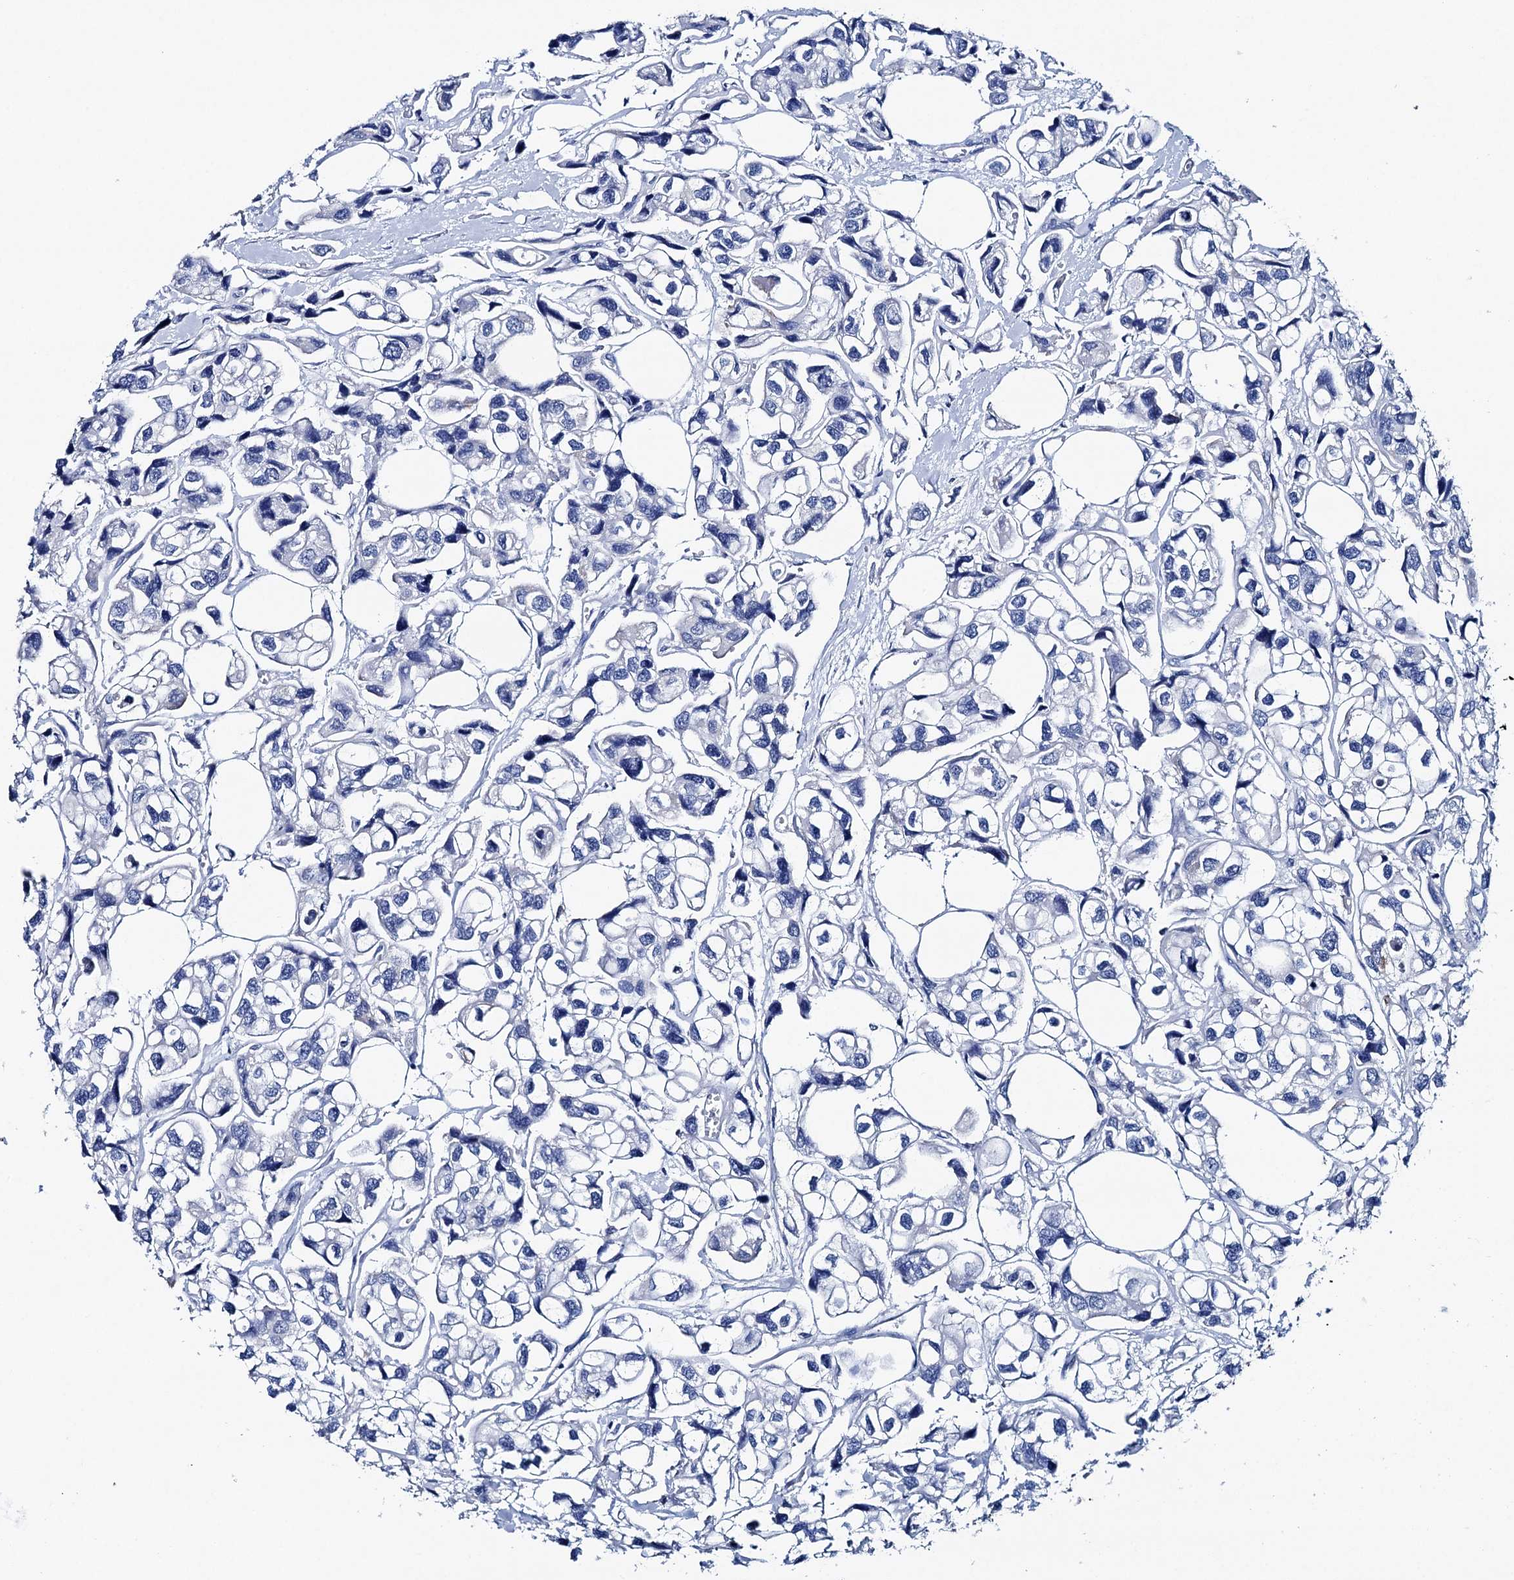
{"staining": {"intensity": "negative", "quantity": "none", "location": "none"}, "tissue": "urothelial cancer", "cell_type": "Tumor cells", "image_type": "cancer", "snomed": [{"axis": "morphology", "description": "Urothelial carcinoma, High grade"}, {"axis": "topography", "description": "Urinary bladder"}], "caption": "Human urothelial cancer stained for a protein using immunohistochemistry (IHC) displays no staining in tumor cells.", "gene": "BRINP1", "patient": {"sex": "male", "age": 67}}